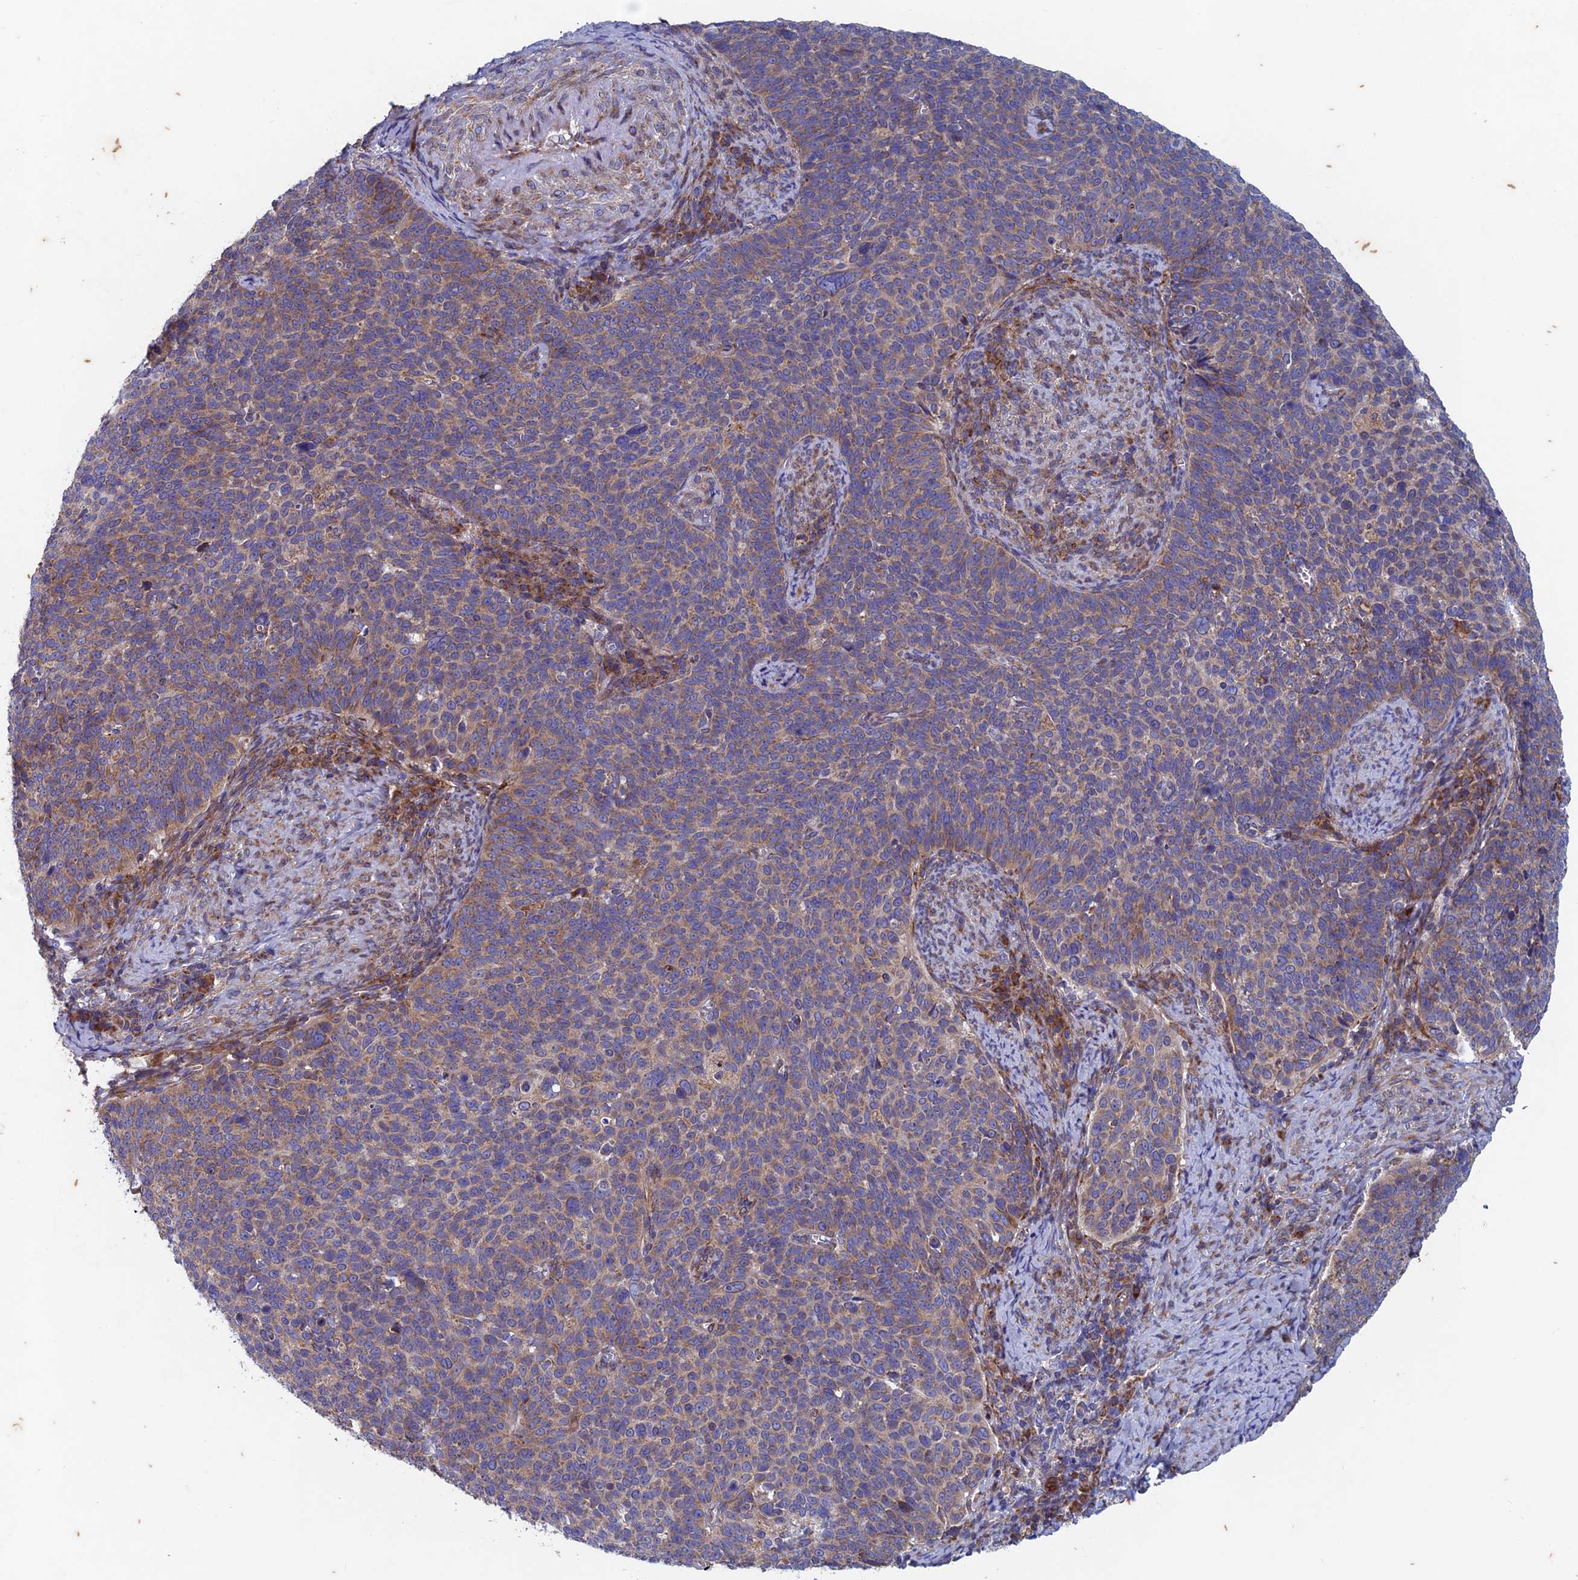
{"staining": {"intensity": "weak", "quantity": "25%-75%", "location": "cytoplasmic/membranous"}, "tissue": "cervical cancer", "cell_type": "Tumor cells", "image_type": "cancer", "snomed": [{"axis": "morphology", "description": "Normal tissue, NOS"}, {"axis": "morphology", "description": "Squamous cell carcinoma, NOS"}, {"axis": "topography", "description": "Cervix"}], "caption": "Approximately 25%-75% of tumor cells in cervical cancer (squamous cell carcinoma) demonstrate weak cytoplasmic/membranous protein positivity as visualized by brown immunohistochemical staining.", "gene": "AP4S1", "patient": {"sex": "female", "age": 39}}